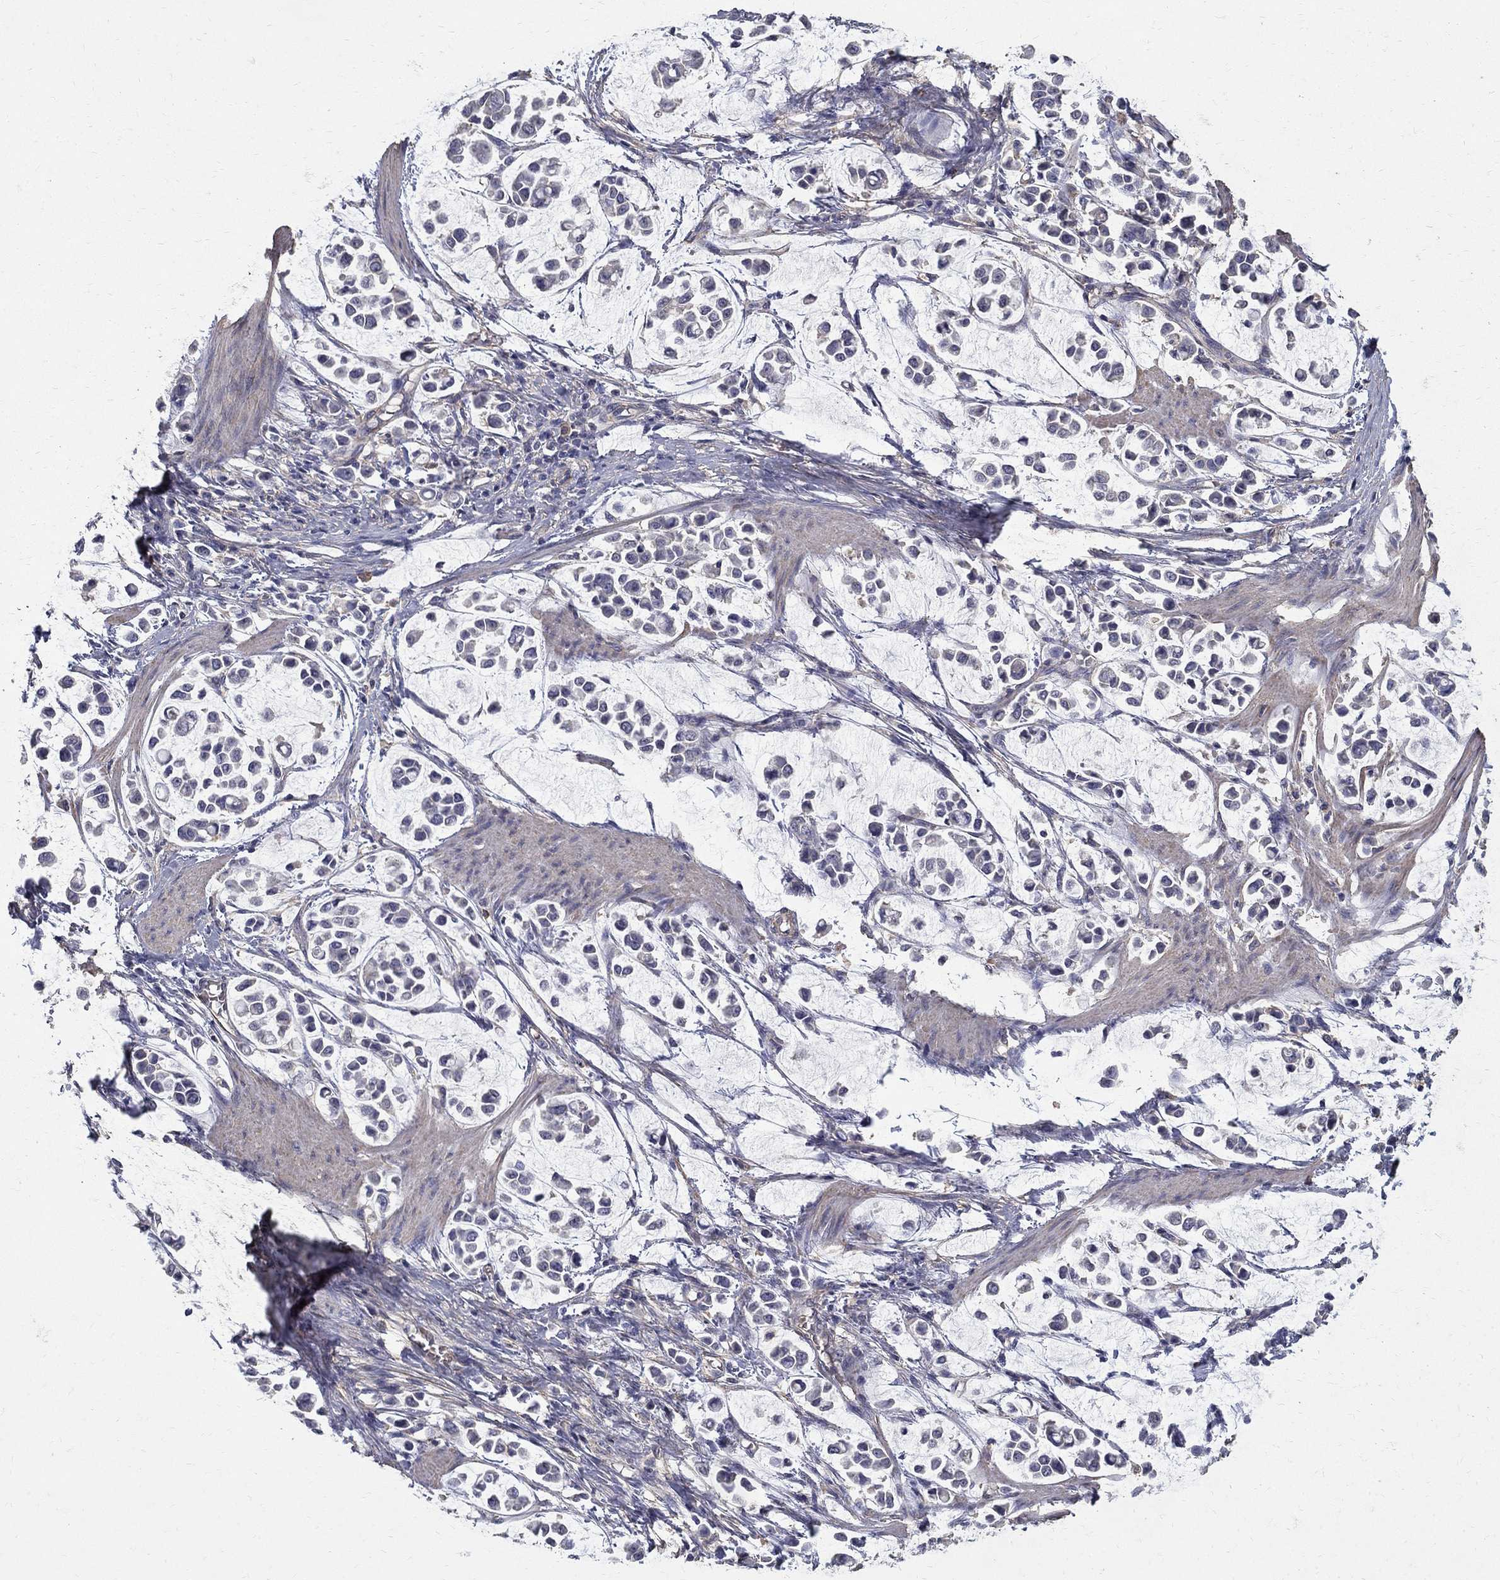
{"staining": {"intensity": "negative", "quantity": "none", "location": "none"}, "tissue": "stomach cancer", "cell_type": "Tumor cells", "image_type": "cancer", "snomed": [{"axis": "morphology", "description": "Adenocarcinoma, NOS"}, {"axis": "topography", "description": "Stomach"}], "caption": "Stomach cancer stained for a protein using immunohistochemistry (IHC) exhibits no staining tumor cells.", "gene": "MPP2", "patient": {"sex": "male", "age": 82}}